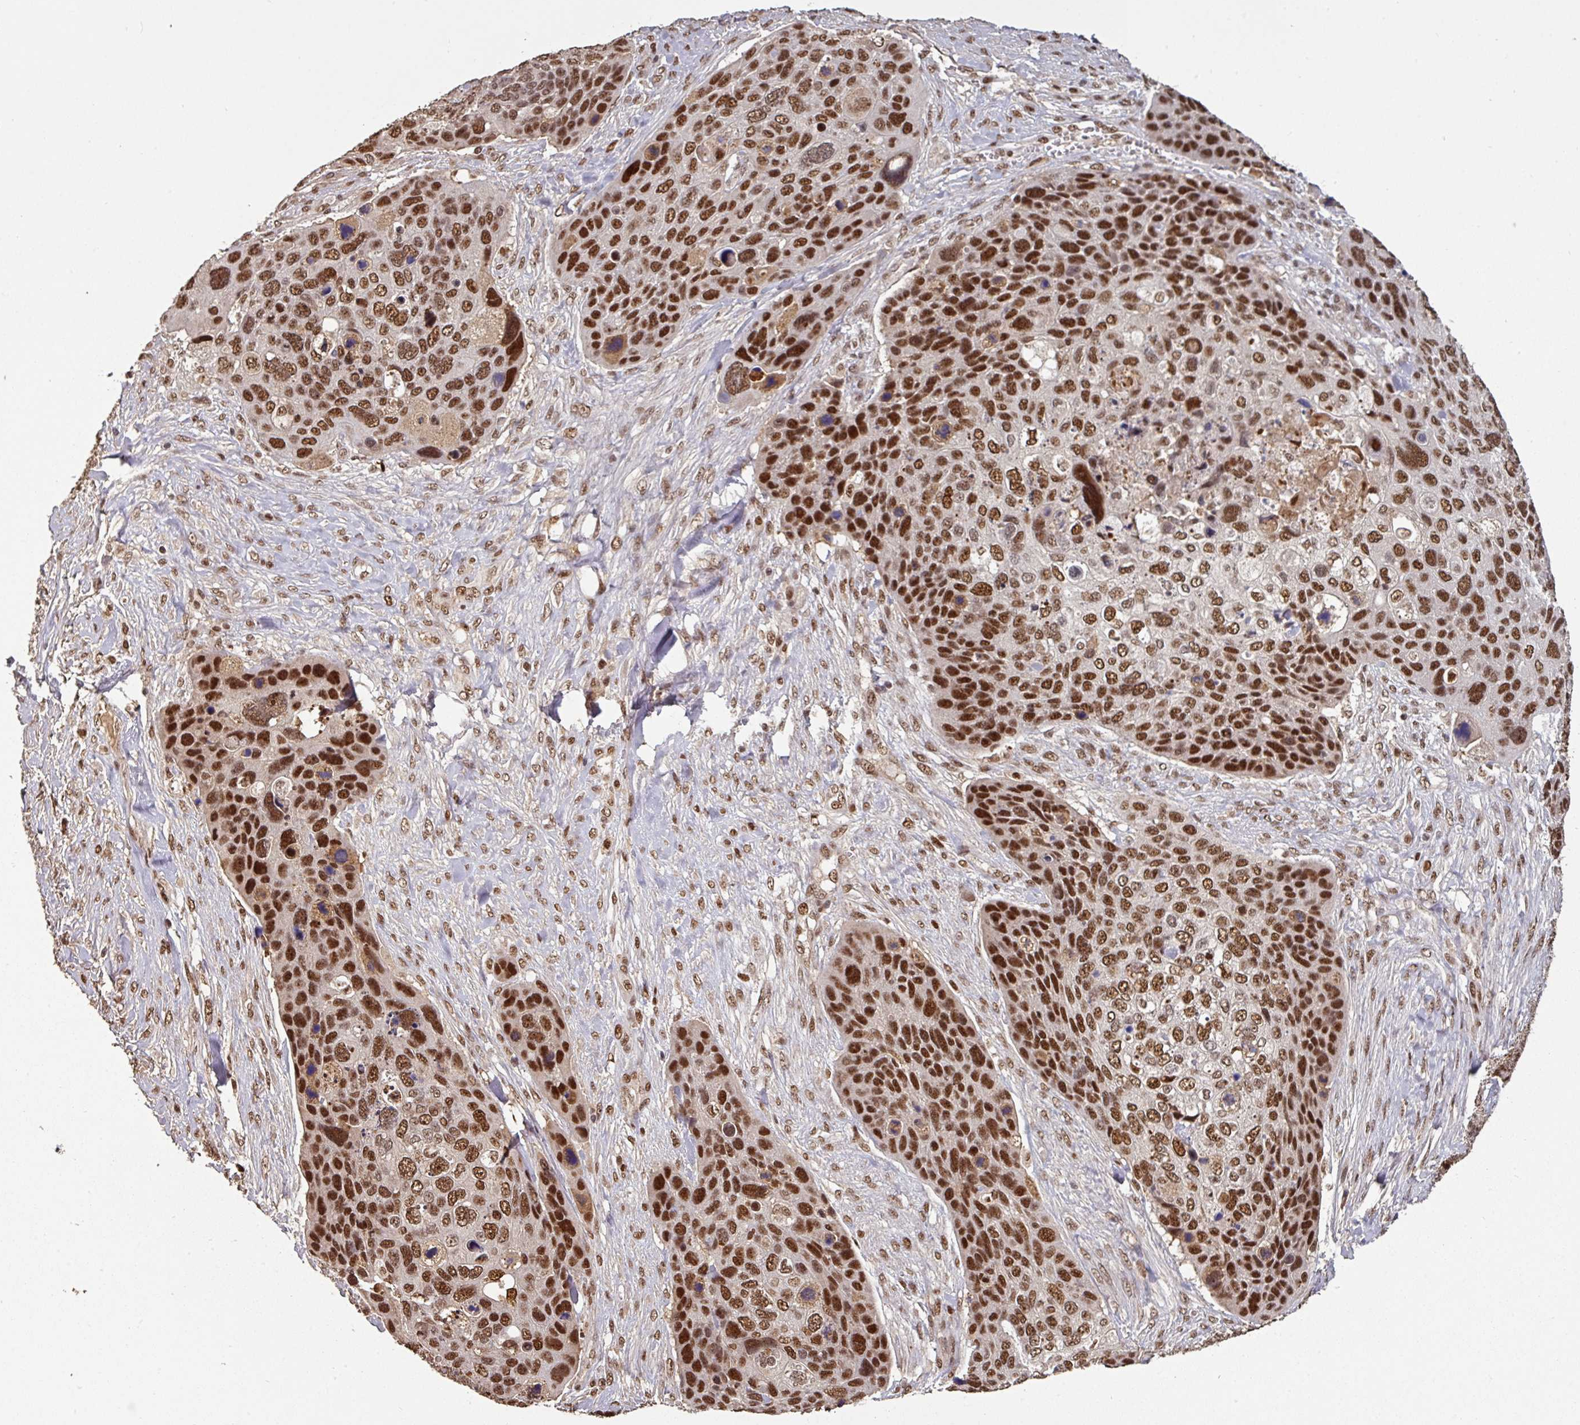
{"staining": {"intensity": "strong", "quantity": ">75%", "location": "nuclear"}, "tissue": "skin cancer", "cell_type": "Tumor cells", "image_type": "cancer", "snomed": [{"axis": "morphology", "description": "Basal cell carcinoma"}, {"axis": "topography", "description": "Skin"}], "caption": "The immunohistochemical stain highlights strong nuclear positivity in tumor cells of skin cancer tissue.", "gene": "POLD1", "patient": {"sex": "female", "age": 74}}